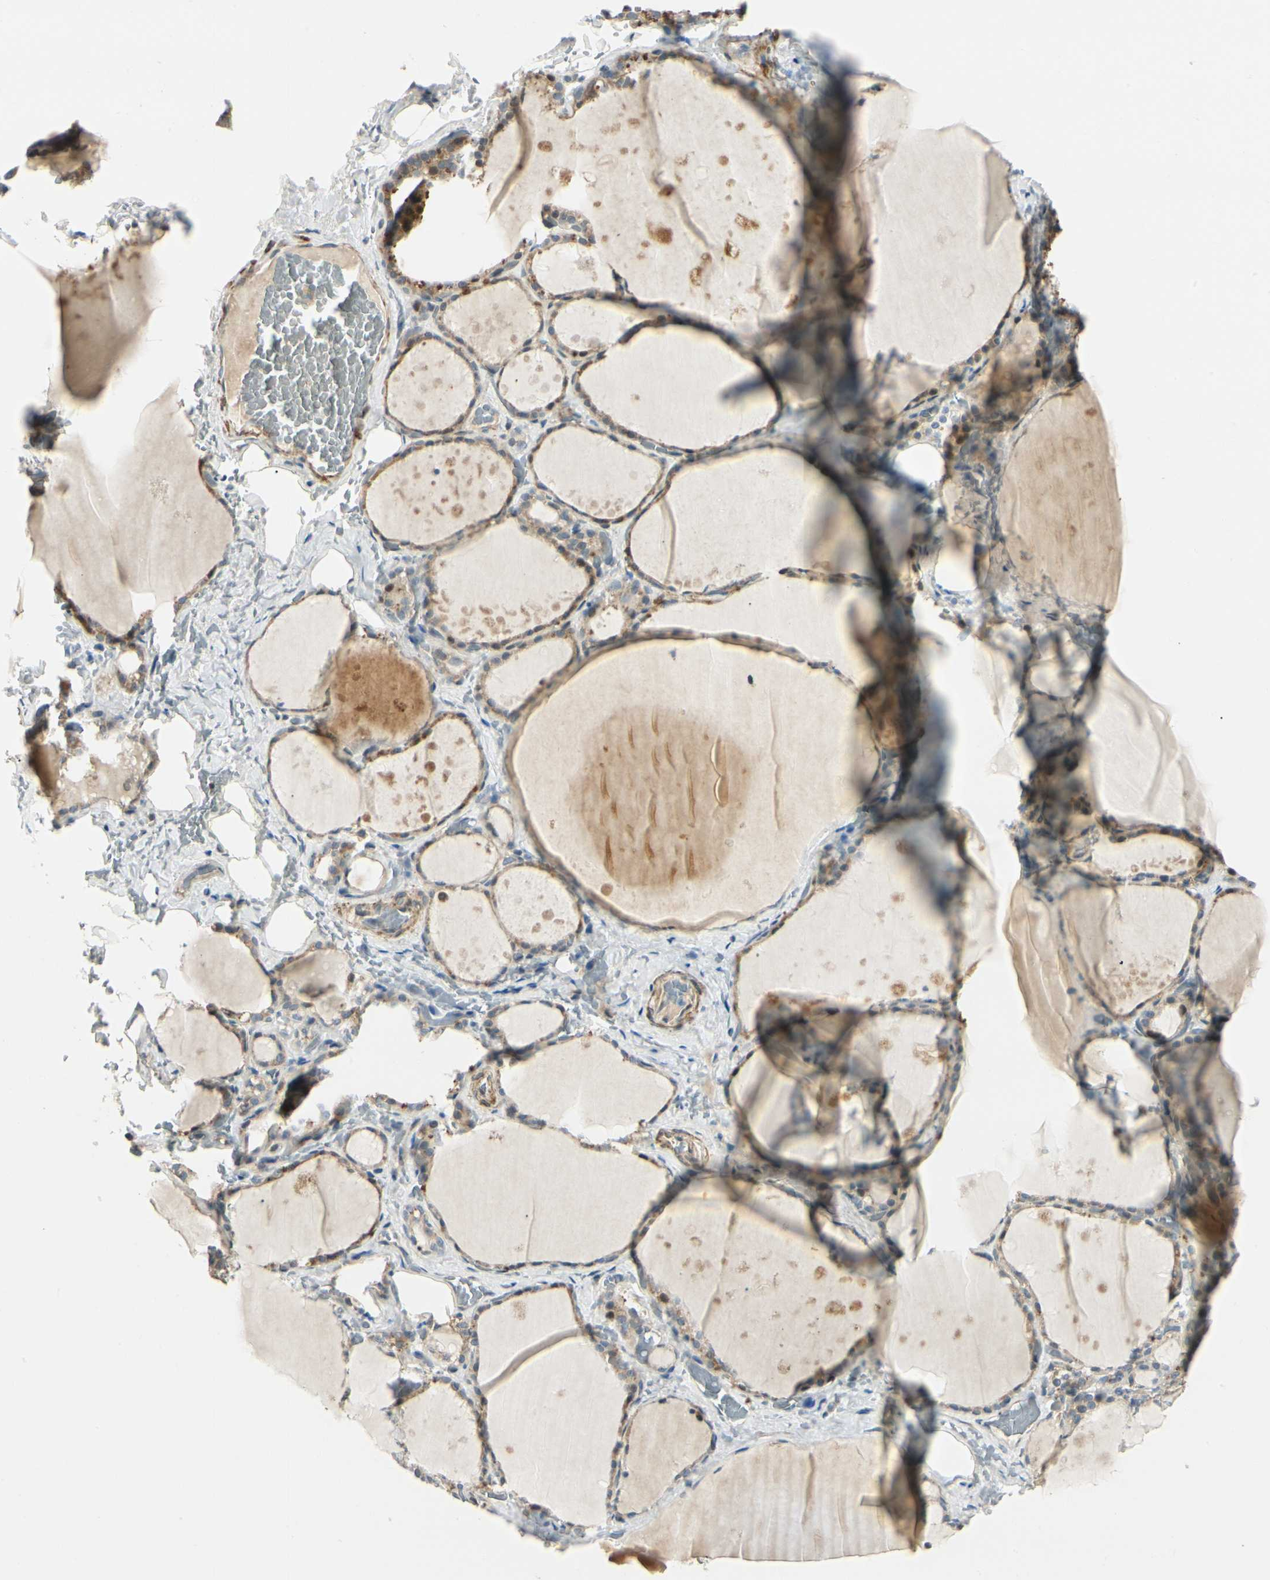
{"staining": {"intensity": "weak", "quantity": ">75%", "location": "cytoplasmic/membranous"}, "tissue": "thyroid gland", "cell_type": "Glandular cells", "image_type": "normal", "snomed": [{"axis": "morphology", "description": "Normal tissue, NOS"}, {"axis": "topography", "description": "Thyroid gland"}], "caption": "Glandular cells display low levels of weak cytoplasmic/membranous staining in approximately >75% of cells in benign human thyroid gland. The protein is shown in brown color, while the nuclei are stained blue.", "gene": "P4HA3", "patient": {"sex": "male", "age": 61}}